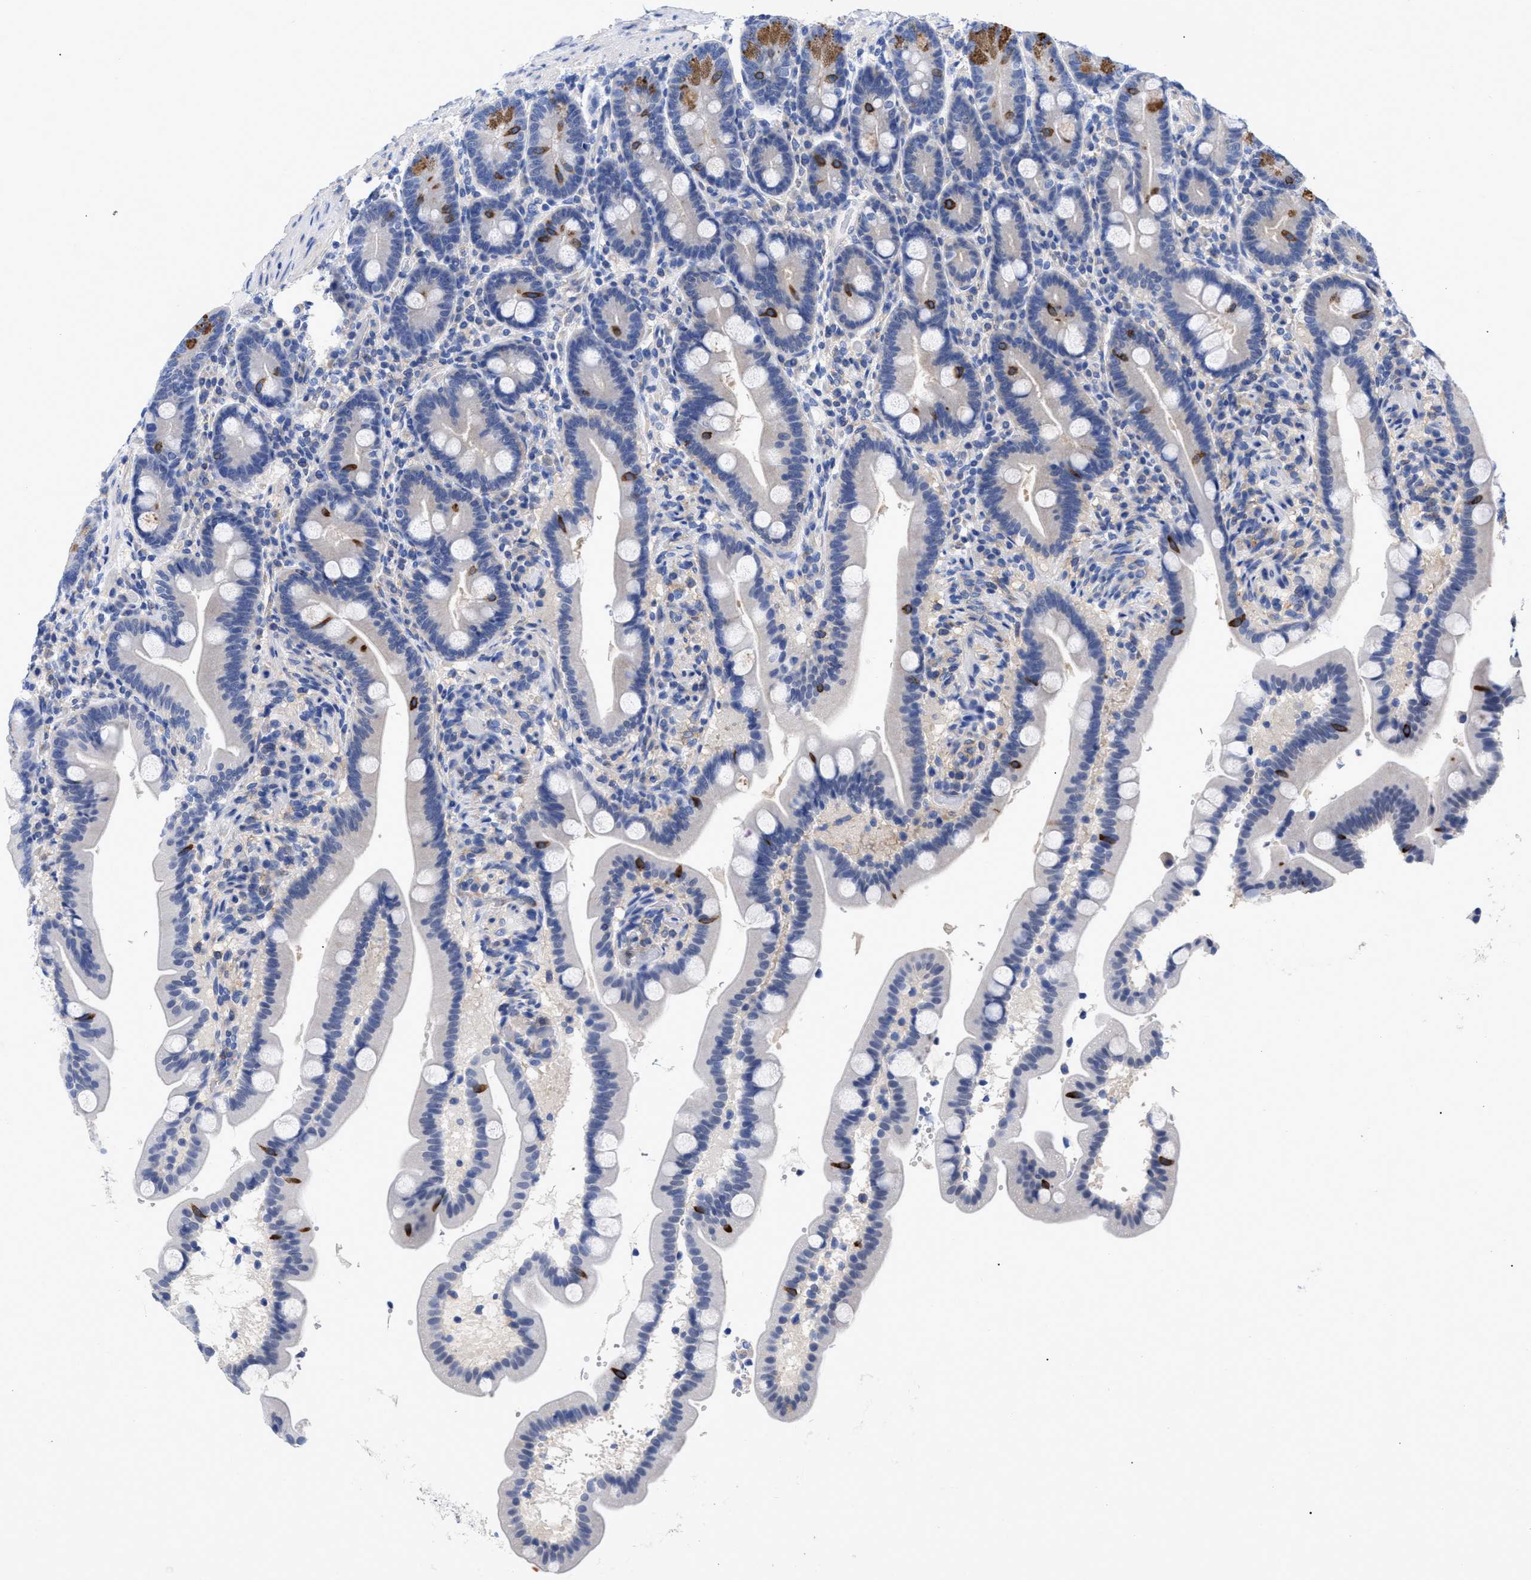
{"staining": {"intensity": "moderate", "quantity": "<25%", "location": "cytoplasmic/membranous"}, "tissue": "duodenum", "cell_type": "Glandular cells", "image_type": "normal", "snomed": [{"axis": "morphology", "description": "Normal tissue, NOS"}, {"axis": "topography", "description": "Duodenum"}], "caption": "Moderate cytoplasmic/membranous protein positivity is identified in approximately <25% of glandular cells in duodenum. The protein of interest is shown in brown color, while the nuclei are stained blue.", "gene": "IRAG2", "patient": {"sex": "male", "age": 54}}